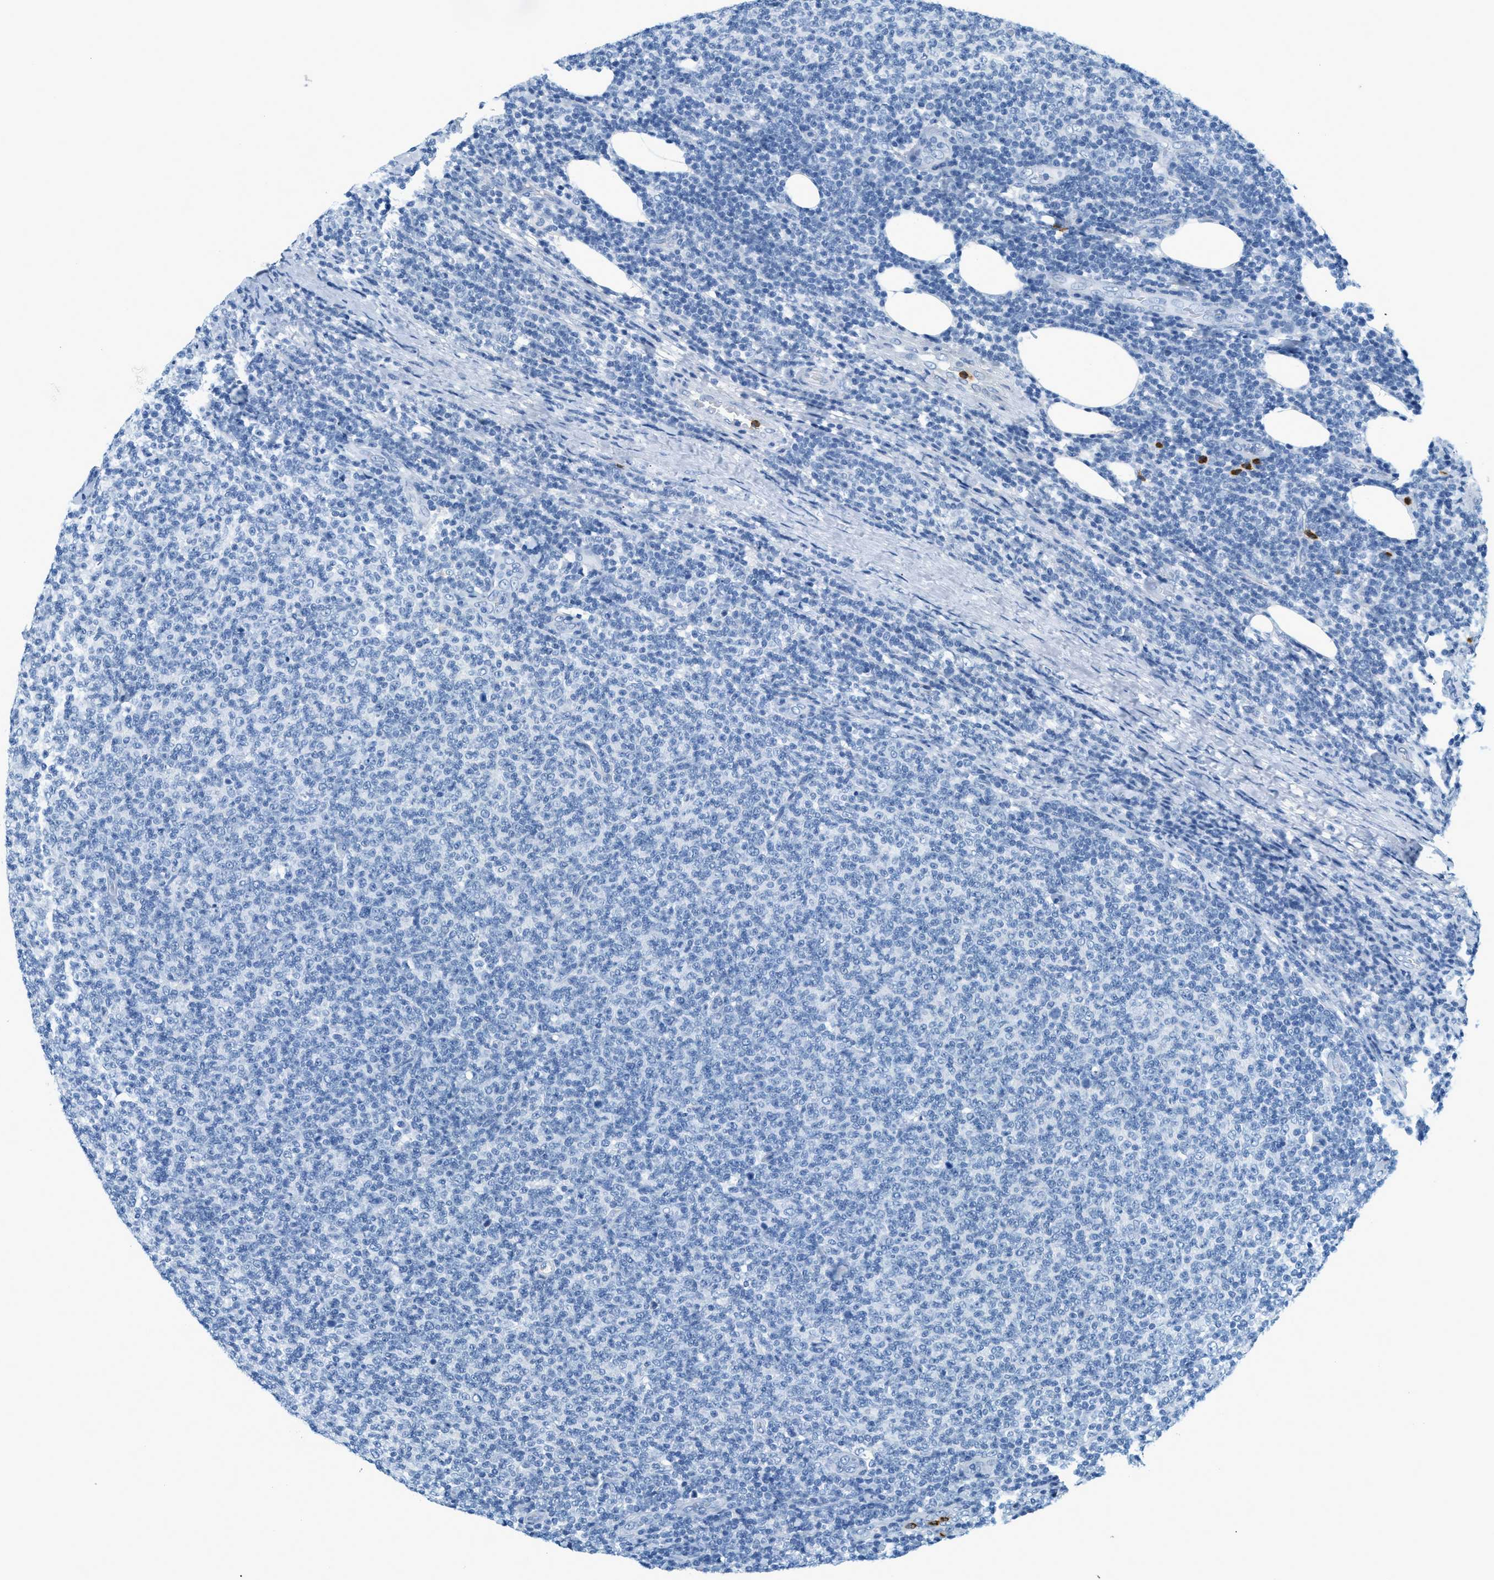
{"staining": {"intensity": "negative", "quantity": "none", "location": "none"}, "tissue": "lymphoma", "cell_type": "Tumor cells", "image_type": "cancer", "snomed": [{"axis": "morphology", "description": "Malignant lymphoma, non-Hodgkin's type, Low grade"}, {"axis": "topography", "description": "Lymph node"}], "caption": "Immunohistochemistry (IHC) histopathology image of human lymphoma stained for a protein (brown), which reveals no positivity in tumor cells.", "gene": "LCN2", "patient": {"sex": "male", "age": 66}}